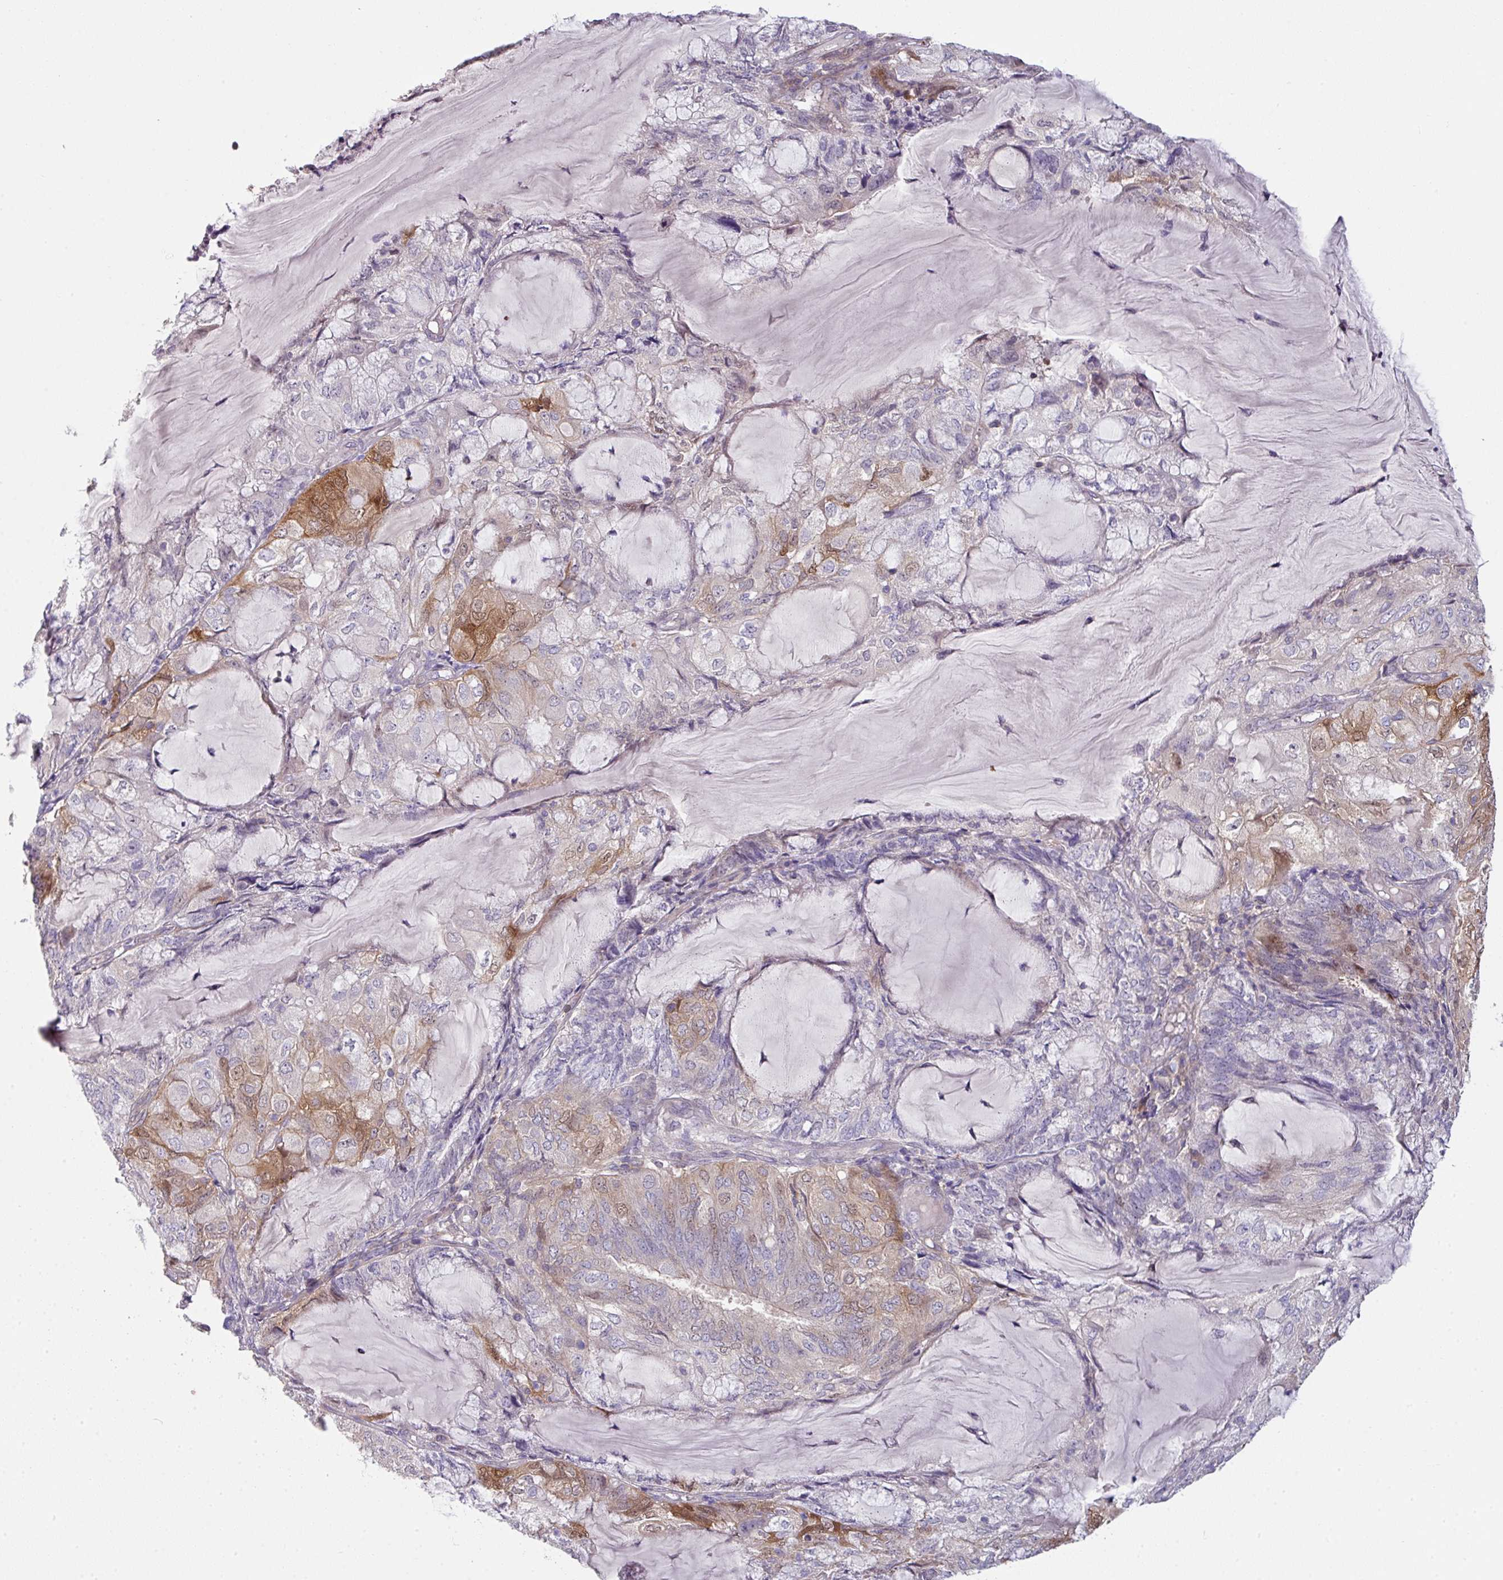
{"staining": {"intensity": "moderate", "quantity": "<25%", "location": "cytoplasmic/membranous"}, "tissue": "endometrial cancer", "cell_type": "Tumor cells", "image_type": "cancer", "snomed": [{"axis": "morphology", "description": "Adenocarcinoma, NOS"}, {"axis": "topography", "description": "Endometrium"}], "caption": "A brown stain labels moderate cytoplasmic/membranous expression of a protein in endometrial cancer tumor cells. Nuclei are stained in blue.", "gene": "SLAMF6", "patient": {"sex": "female", "age": 81}}